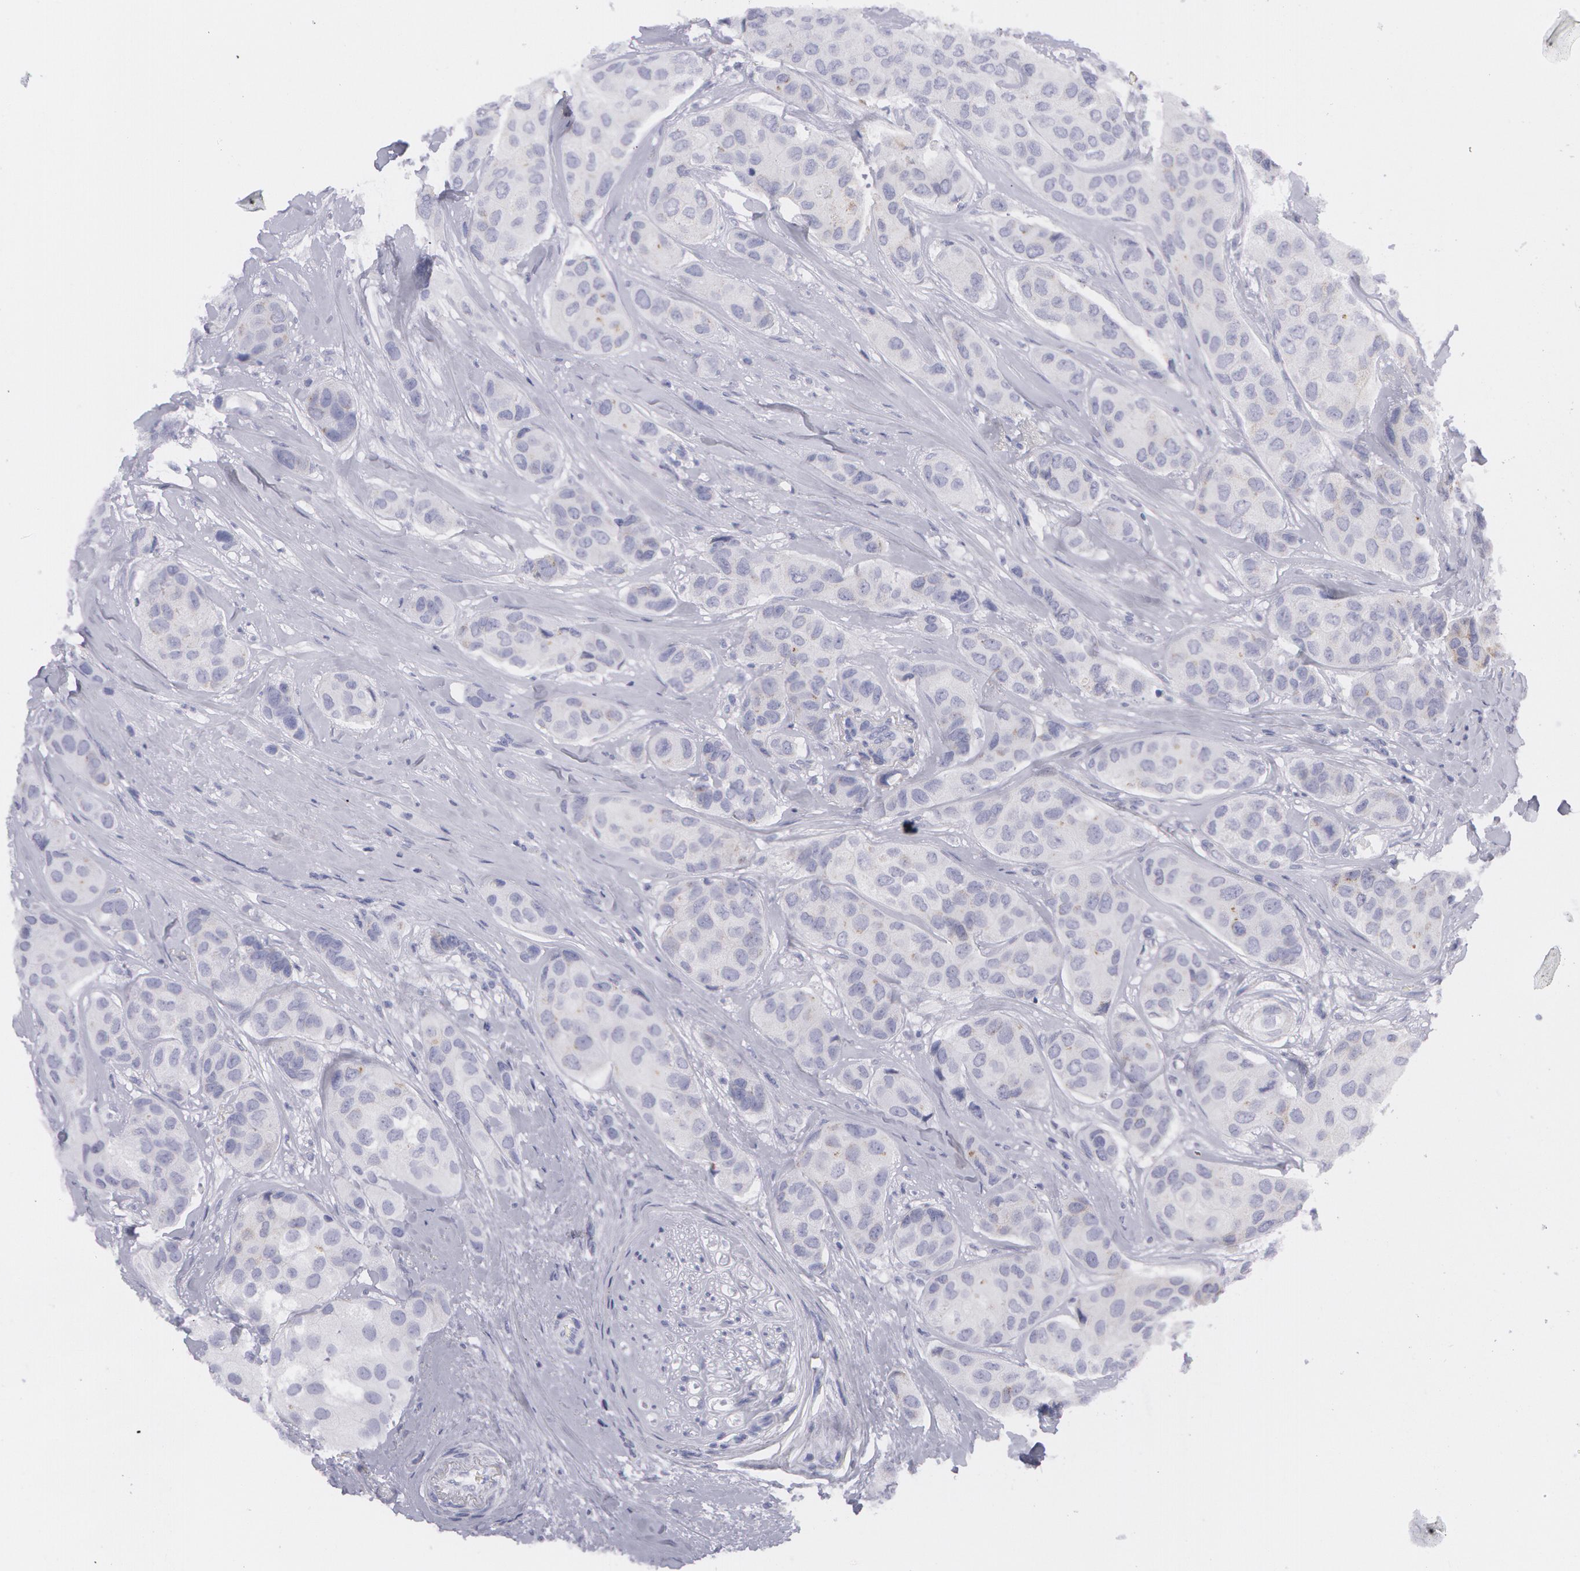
{"staining": {"intensity": "negative", "quantity": "none", "location": "none"}, "tissue": "breast cancer", "cell_type": "Tumor cells", "image_type": "cancer", "snomed": [{"axis": "morphology", "description": "Duct carcinoma"}, {"axis": "topography", "description": "Breast"}], "caption": "Breast invasive ductal carcinoma stained for a protein using immunohistochemistry (IHC) demonstrates no expression tumor cells.", "gene": "AMACR", "patient": {"sex": "female", "age": 68}}